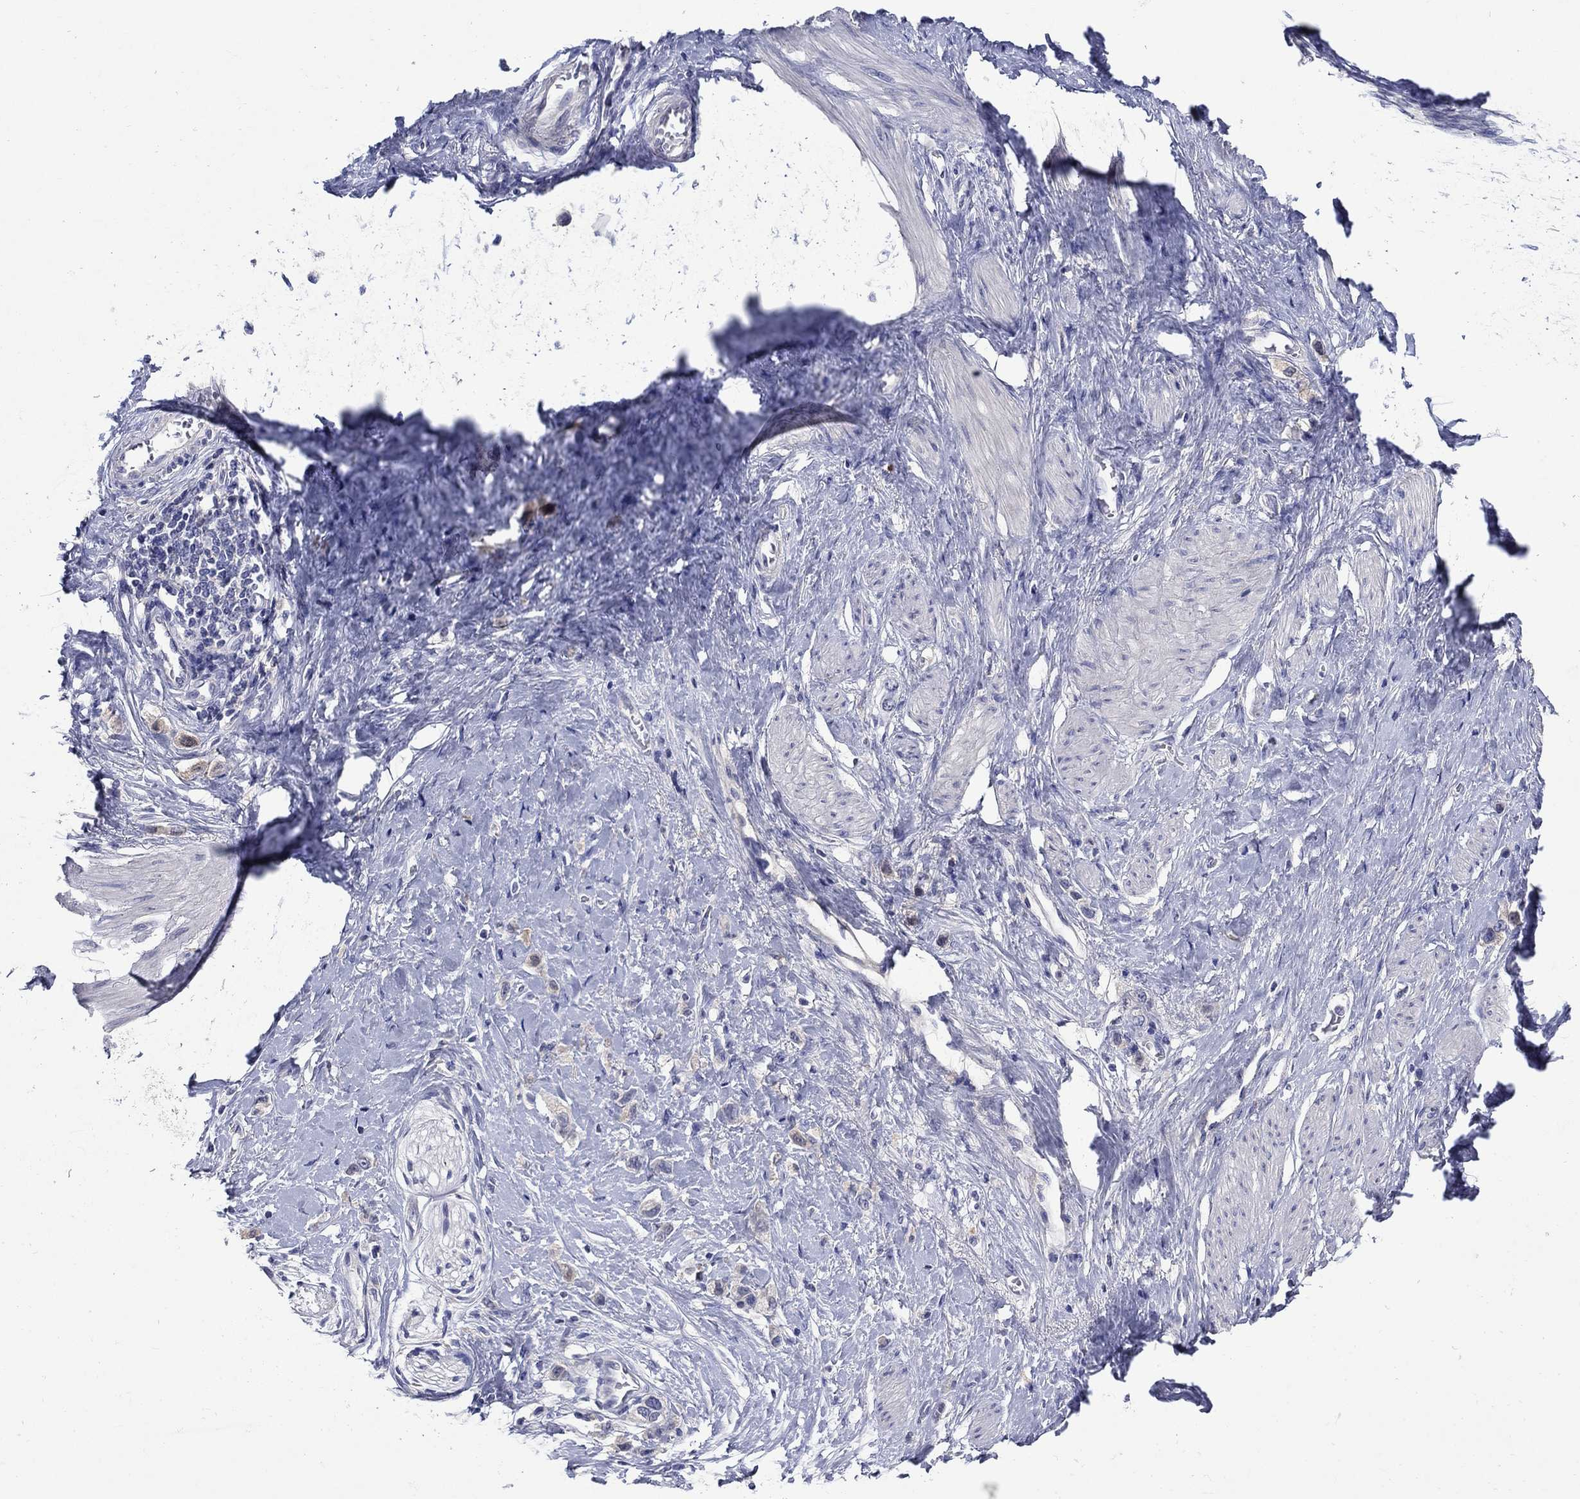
{"staining": {"intensity": "weak", "quantity": "<25%", "location": "cytoplasmic/membranous"}, "tissue": "stomach cancer", "cell_type": "Tumor cells", "image_type": "cancer", "snomed": [{"axis": "morphology", "description": "Normal tissue, NOS"}, {"axis": "morphology", "description": "Adenocarcinoma, NOS"}, {"axis": "morphology", "description": "Adenocarcinoma, High grade"}, {"axis": "topography", "description": "Stomach, upper"}, {"axis": "topography", "description": "Stomach"}], "caption": "Tumor cells show no significant staining in stomach cancer (adenocarcinoma). (Stains: DAB (3,3'-diaminobenzidine) immunohistochemistry (IHC) with hematoxylin counter stain, Microscopy: brightfield microscopy at high magnification).", "gene": "SULT2B1", "patient": {"sex": "female", "age": 65}}